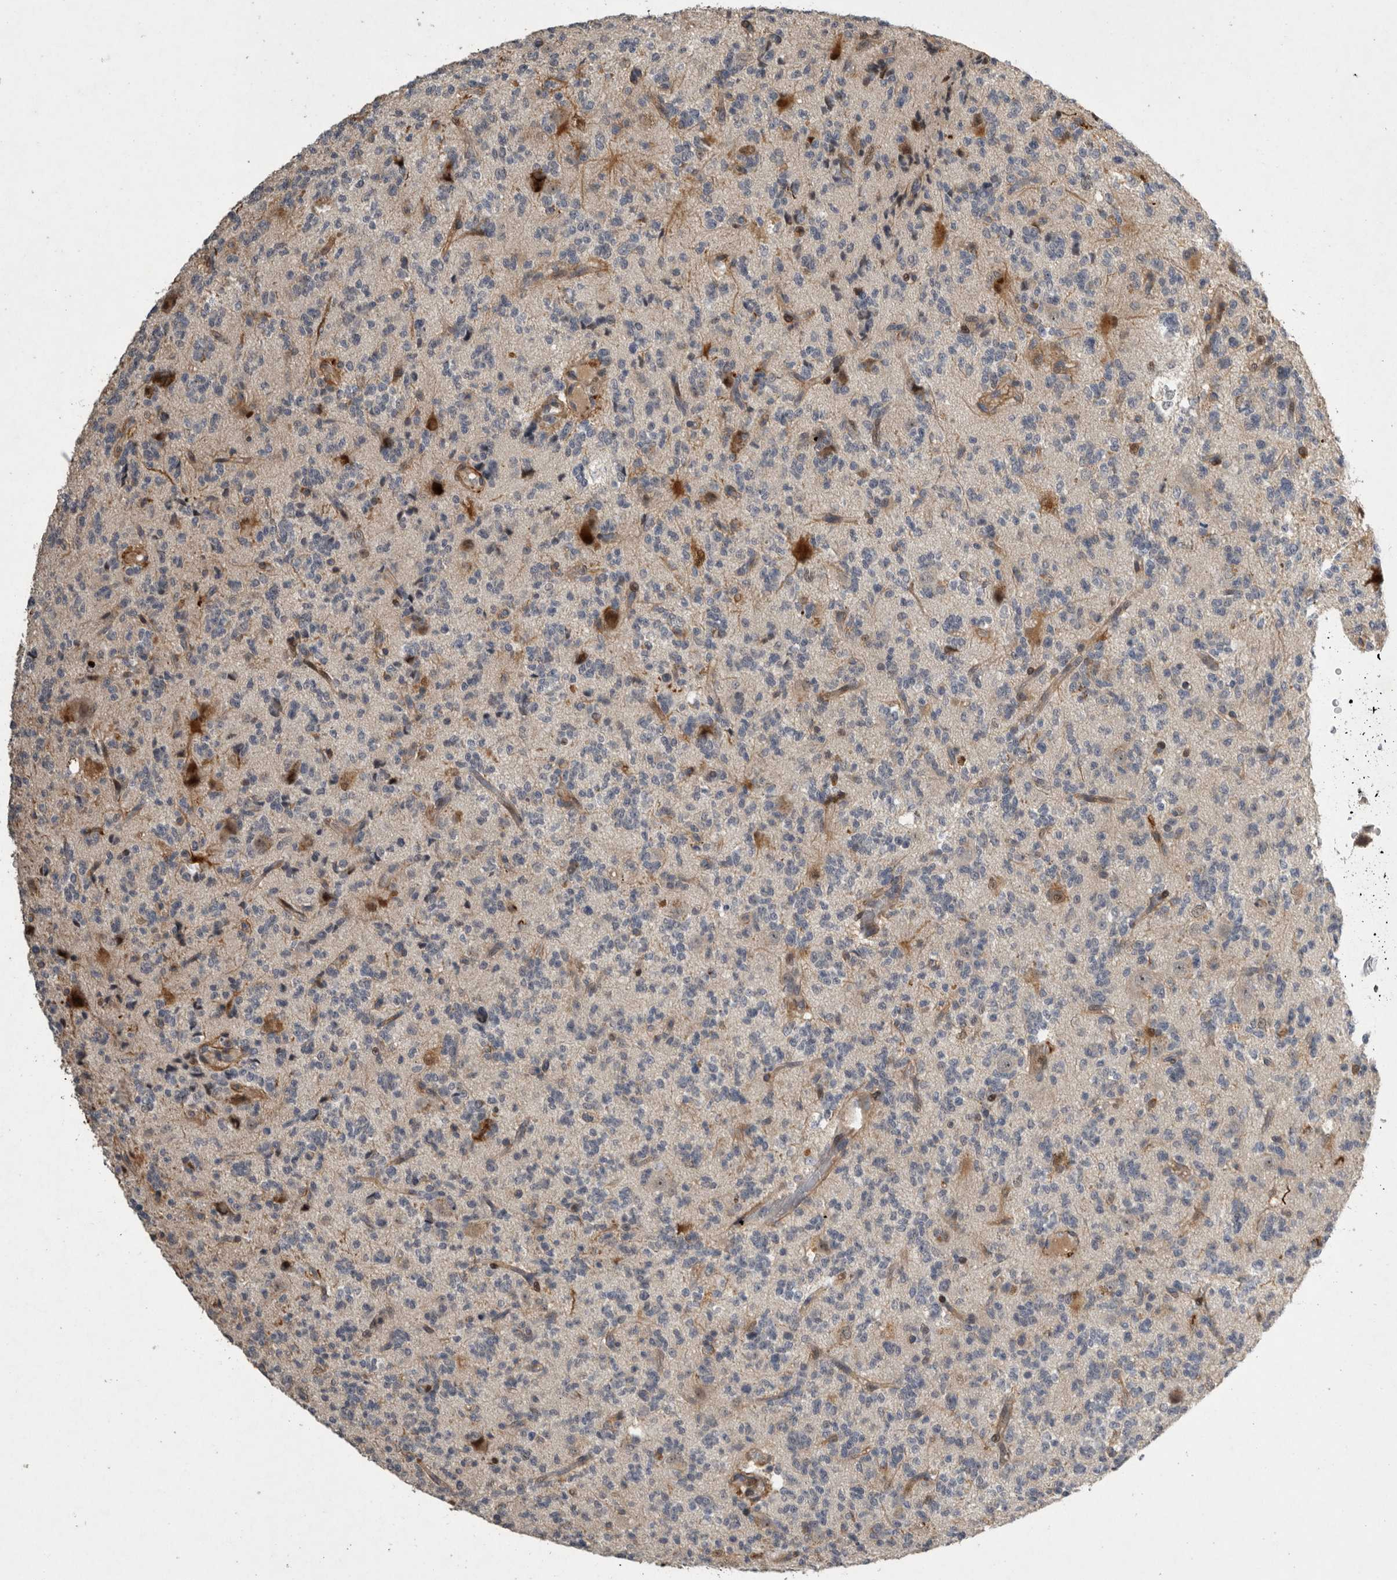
{"staining": {"intensity": "negative", "quantity": "none", "location": "none"}, "tissue": "glioma", "cell_type": "Tumor cells", "image_type": "cancer", "snomed": [{"axis": "morphology", "description": "Glioma, malignant, High grade"}, {"axis": "topography", "description": "Brain"}], "caption": "DAB immunohistochemical staining of glioma displays no significant positivity in tumor cells. (Stains: DAB IHC with hematoxylin counter stain, Microscopy: brightfield microscopy at high magnification).", "gene": "MPDZ", "patient": {"sex": "female", "age": 62}}